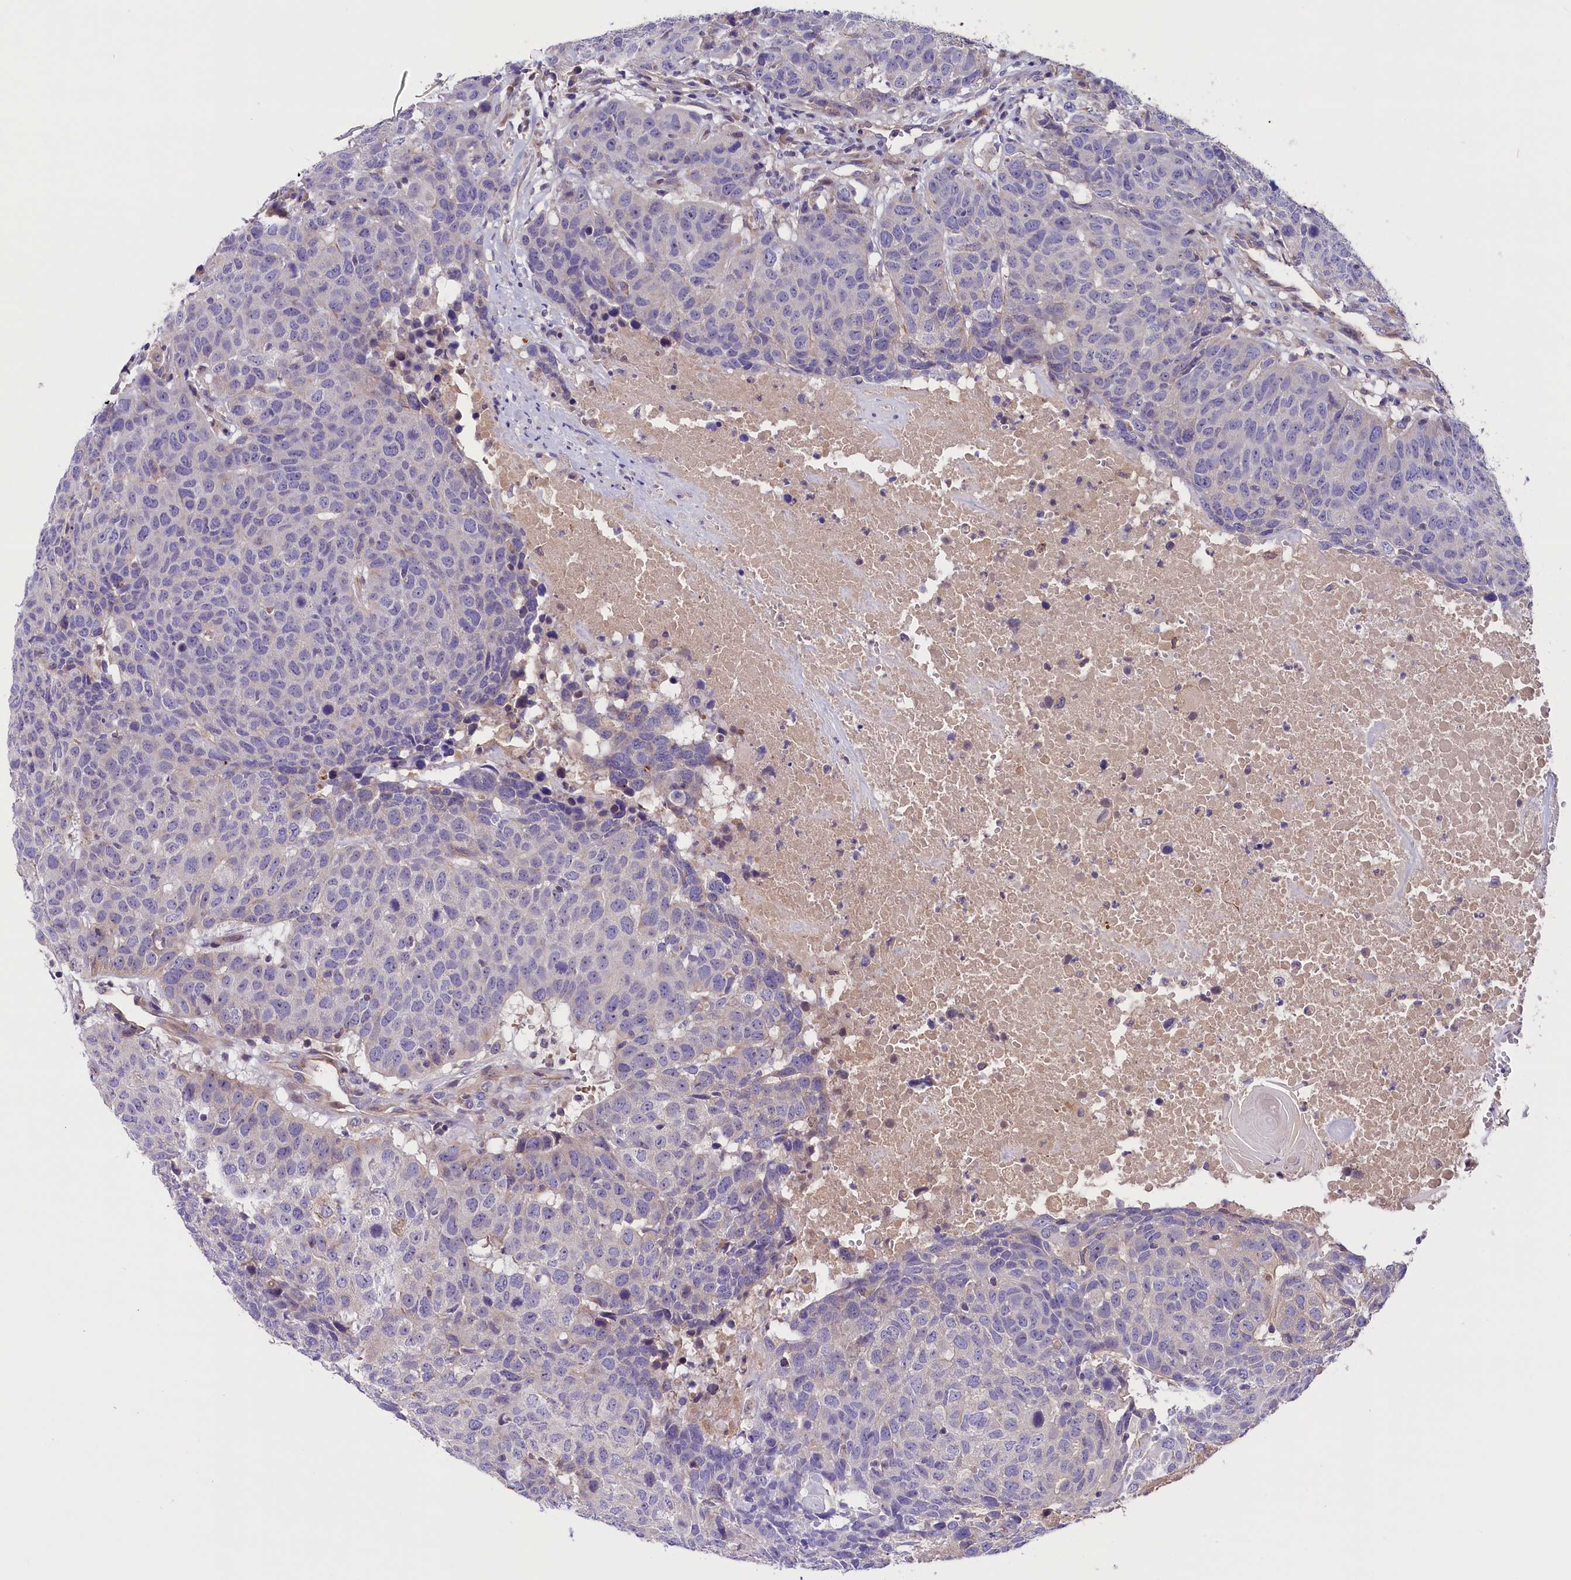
{"staining": {"intensity": "negative", "quantity": "none", "location": "none"}, "tissue": "head and neck cancer", "cell_type": "Tumor cells", "image_type": "cancer", "snomed": [{"axis": "morphology", "description": "Squamous cell carcinoma, NOS"}, {"axis": "topography", "description": "Head-Neck"}], "caption": "Head and neck squamous cell carcinoma was stained to show a protein in brown. There is no significant expression in tumor cells.", "gene": "CCDC32", "patient": {"sex": "male", "age": 66}}